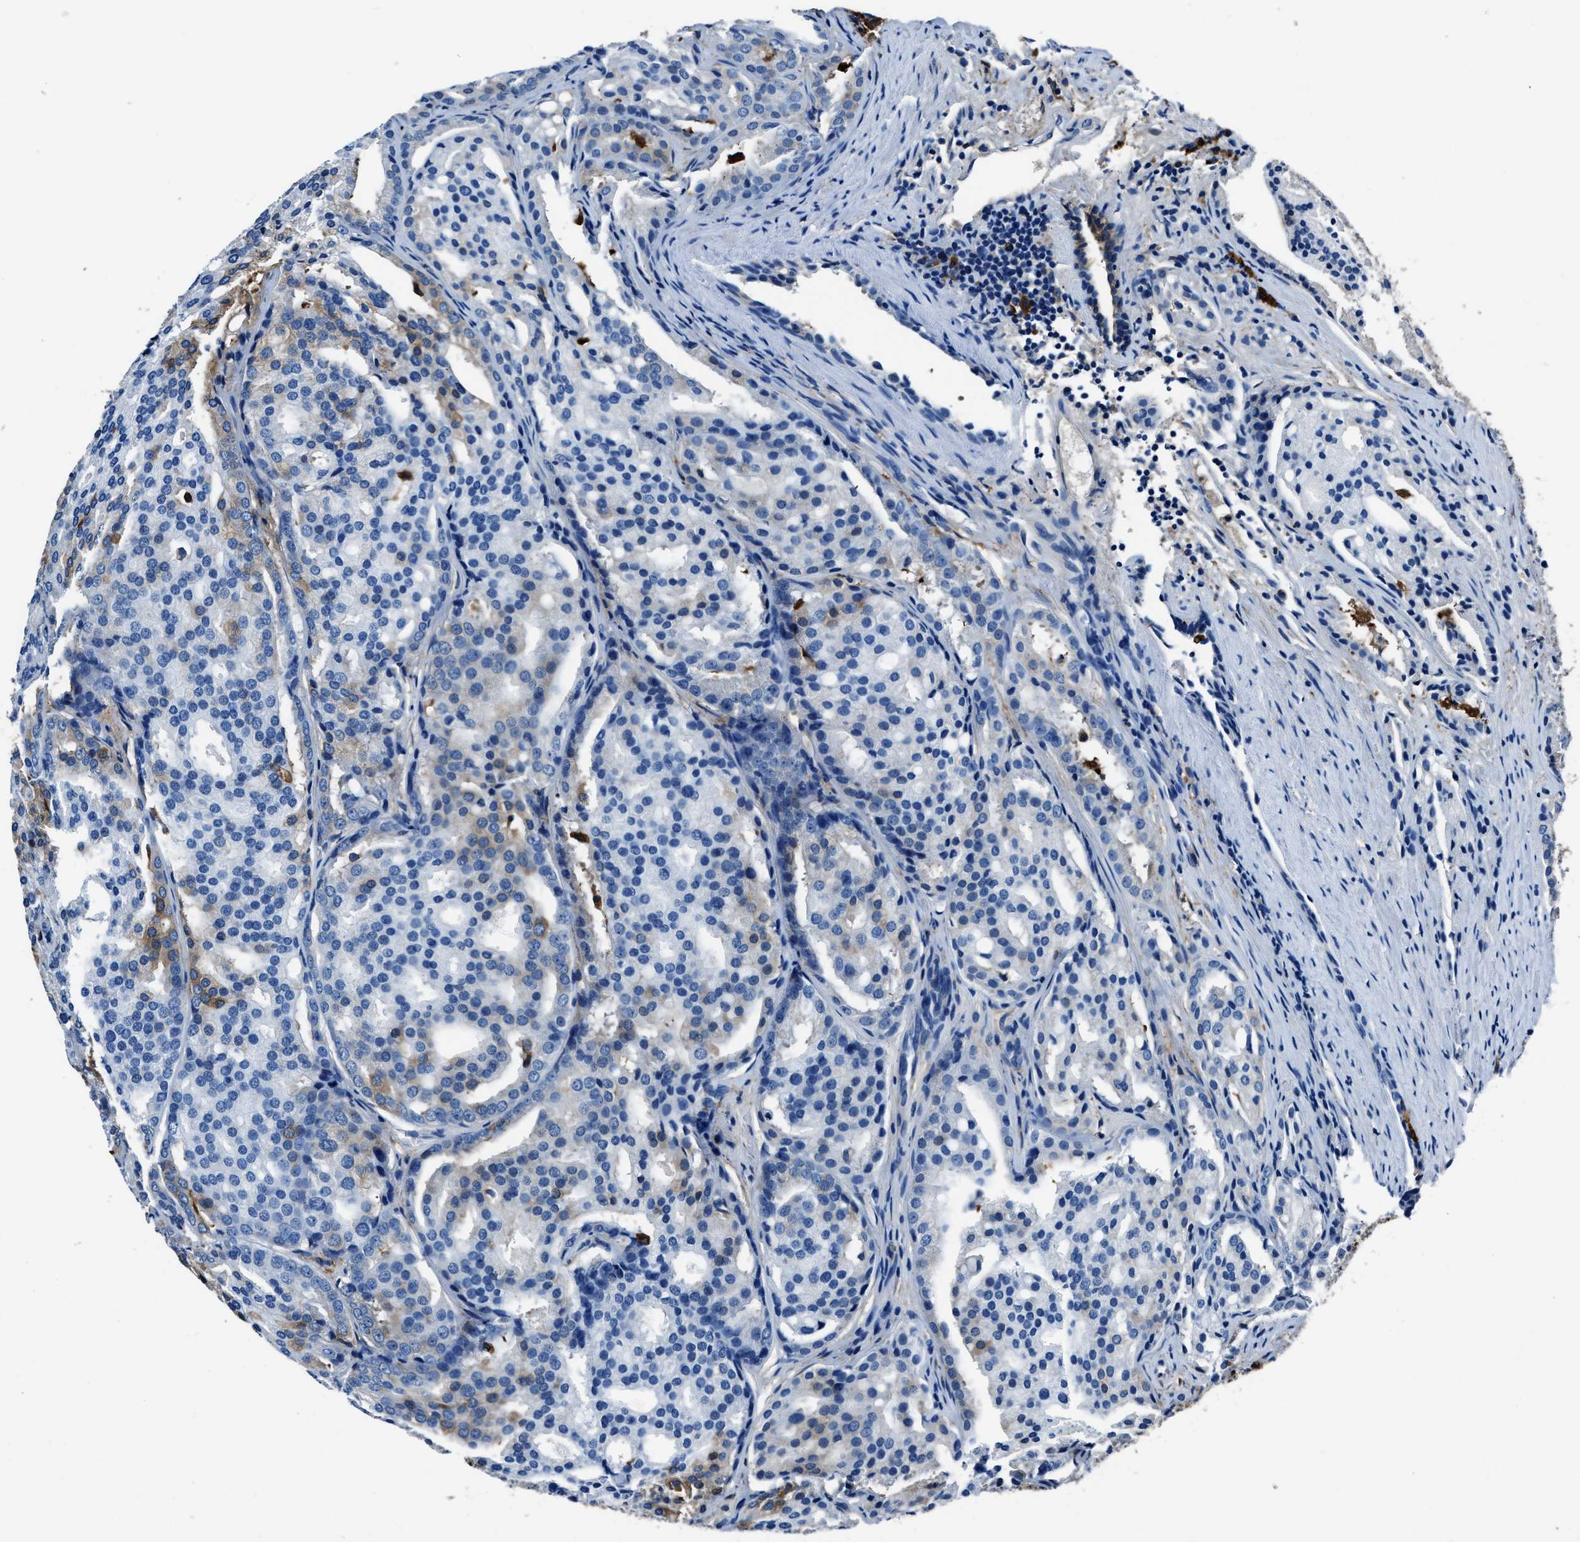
{"staining": {"intensity": "negative", "quantity": "none", "location": "none"}, "tissue": "prostate cancer", "cell_type": "Tumor cells", "image_type": "cancer", "snomed": [{"axis": "morphology", "description": "Adenocarcinoma, High grade"}, {"axis": "topography", "description": "Prostate"}], "caption": "A high-resolution image shows immunohistochemistry (IHC) staining of prostate cancer, which exhibits no significant staining in tumor cells. The staining was performed using DAB to visualize the protein expression in brown, while the nuclei were stained in blue with hematoxylin (Magnification: 20x).", "gene": "FTL", "patient": {"sex": "male", "age": 64}}